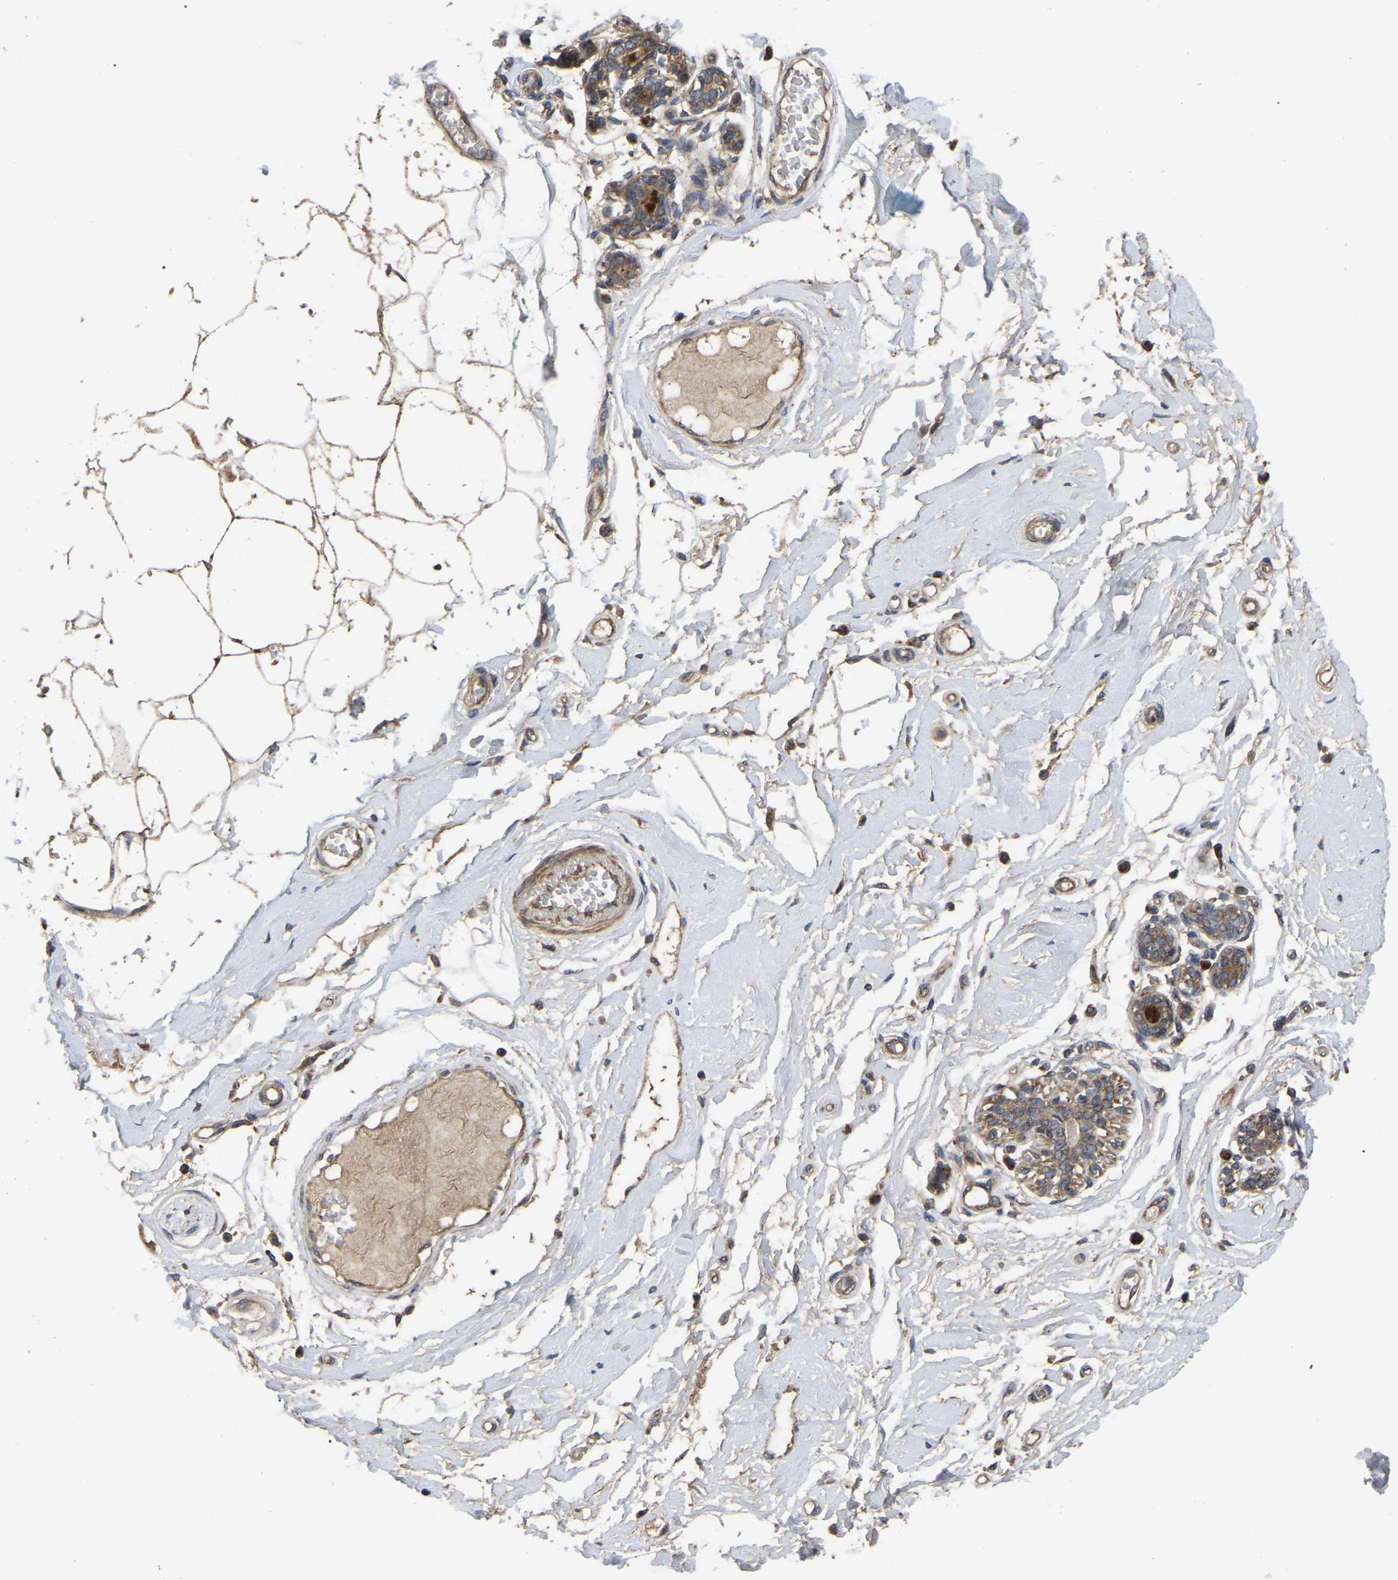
{"staining": {"intensity": "moderate", "quantity": "<25%", "location": "cytoplasmic/membranous"}, "tissue": "breast", "cell_type": "Adipocytes", "image_type": "normal", "snomed": [{"axis": "morphology", "description": "Normal tissue, NOS"}, {"axis": "morphology", "description": "Lobular carcinoma"}, {"axis": "topography", "description": "Breast"}], "caption": "Brown immunohistochemical staining in unremarkable breast displays moderate cytoplasmic/membranous positivity in about <25% of adipocytes.", "gene": "GCC1", "patient": {"sex": "female", "age": 59}}